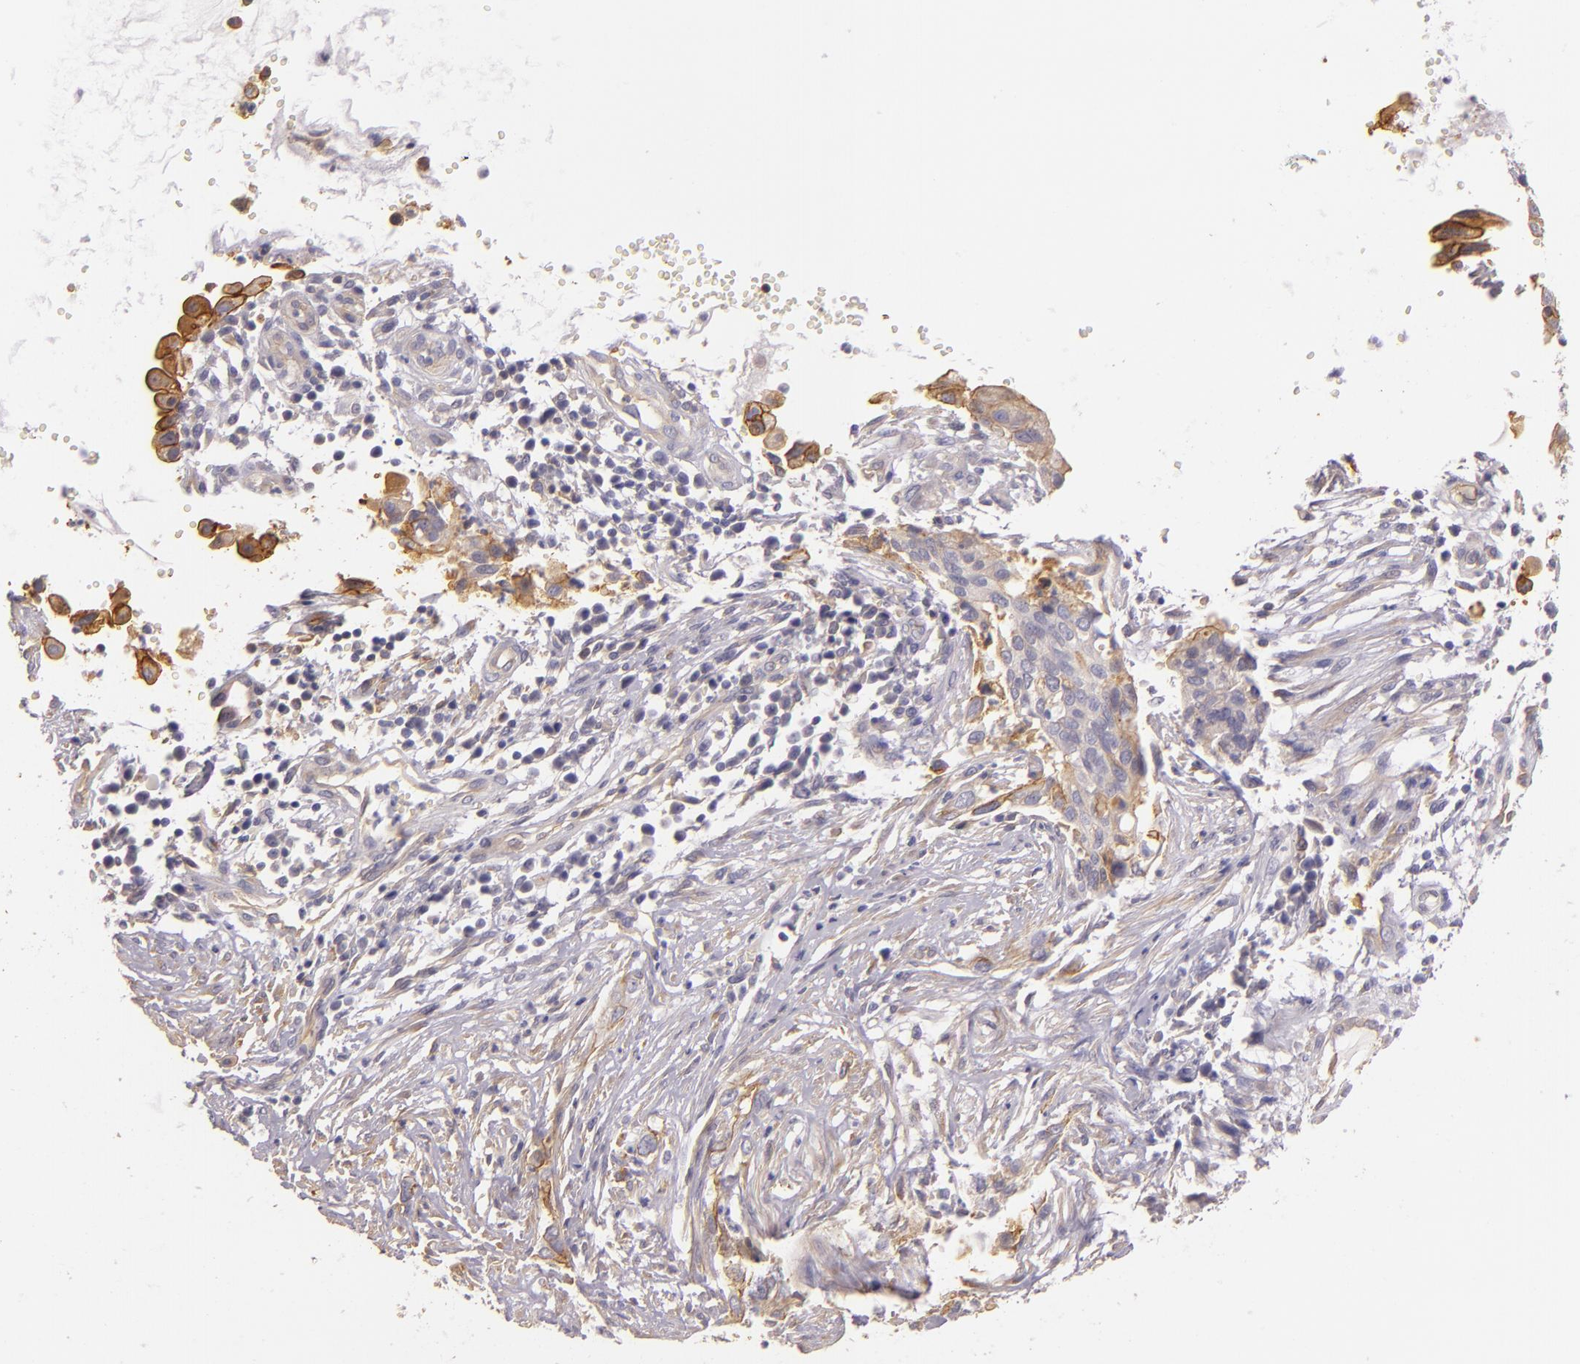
{"staining": {"intensity": "moderate", "quantity": "25%-75%", "location": "cytoplasmic/membranous"}, "tissue": "cervical cancer", "cell_type": "Tumor cells", "image_type": "cancer", "snomed": [{"axis": "morphology", "description": "Normal tissue, NOS"}, {"axis": "morphology", "description": "Squamous cell carcinoma, NOS"}, {"axis": "topography", "description": "Cervix"}], "caption": "Brown immunohistochemical staining in human cervical squamous cell carcinoma shows moderate cytoplasmic/membranous staining in about 25%-75% of tumor cells.", "gene": "CTSF", "patient": {"sex": "female", "age": 45}}